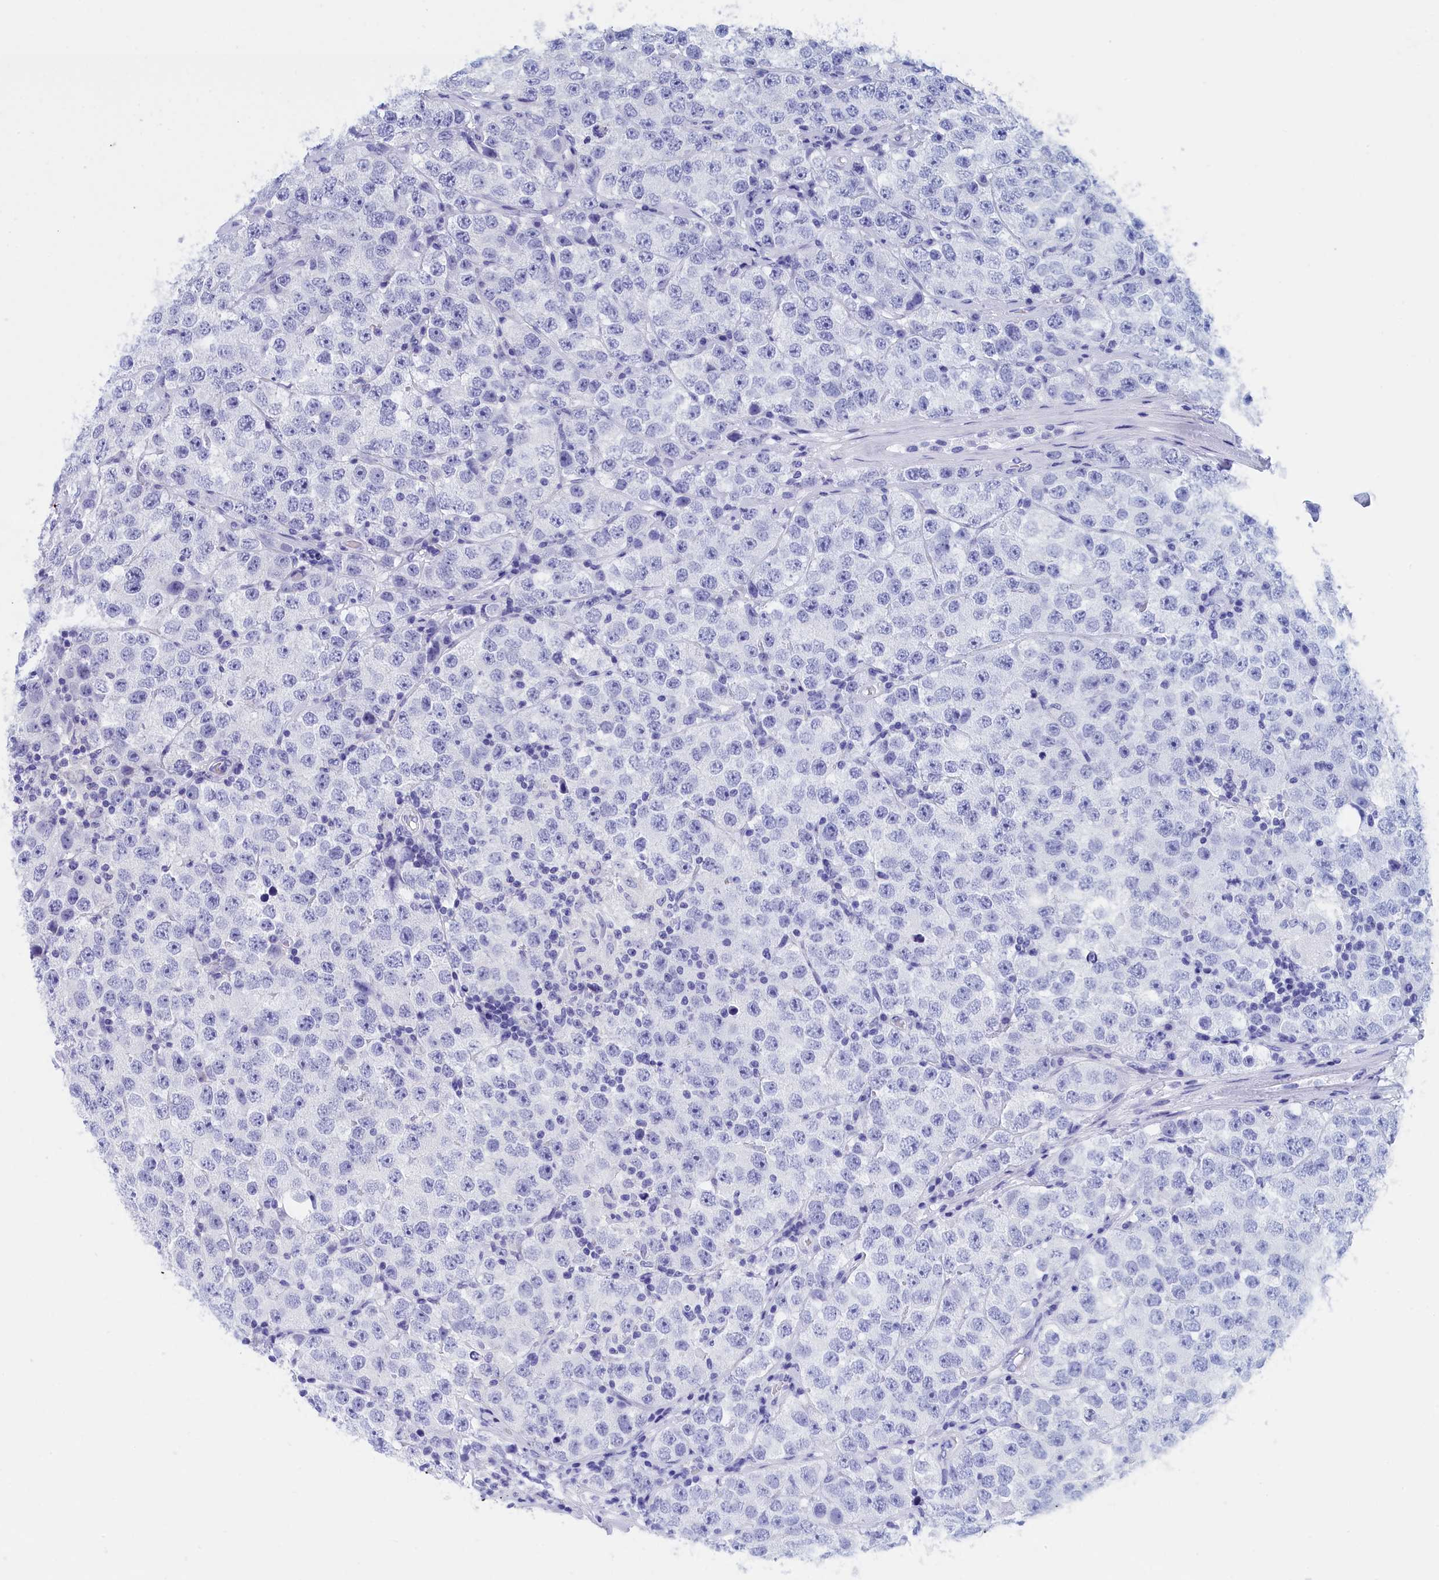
{"staining": {"intensity": "negative", "quantity": "none", "location": "none"}, "tissue": "testis cancer", "cell_type": "Tumor cells", "image_type": "cancer", "snomed": [{"axis": "morphology", "description": "Seminoma, NOS"}, {"axis": "topography", "description": "Testis"}], "caption": "Tumor cells show no significant staining in seminoma (testis).", "gene": "EPB41L4B", "patient": {"sex": "male", "age": 28}}